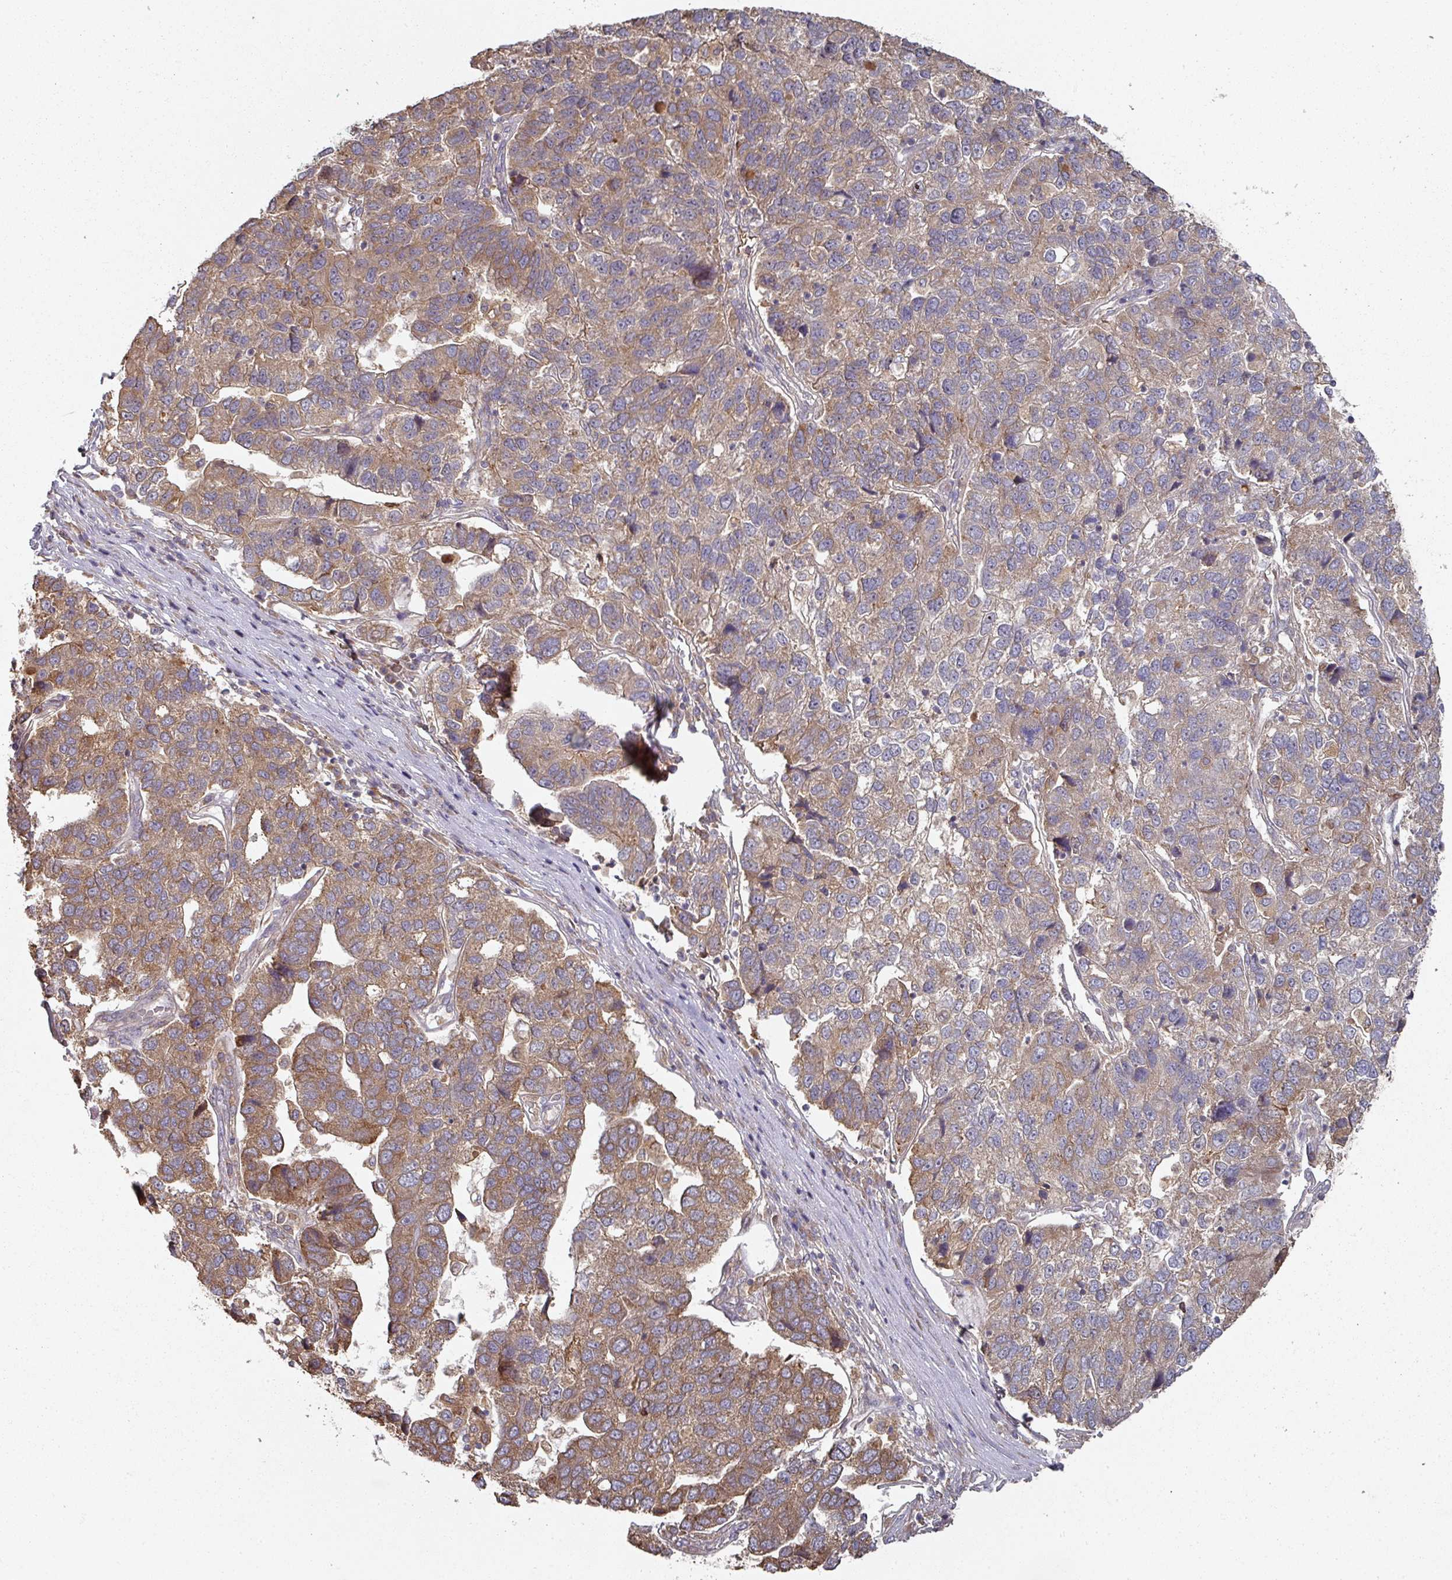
{"staining": {"intensity": "moderate", "quantity": ">75%", "location": "cytoplasmic/membranous"}, "tissue": "pancreatic cancer", "cell_type": "Tumor cells", "image_type": "cancer", "snomed": [{"axis": "morphology", "description": "Adenocarcinoma, NOS"}, {"axis": "topography", "description": "Pancreas"}], "caption": "Human pancreatic cancer stained for a protein (brown) exhibits moderate cytoplasmic/membranous positive positivity in about >75% of tumor cells.", "gene": "CEP95", "patient": {"sex": "female", "age": 61}}